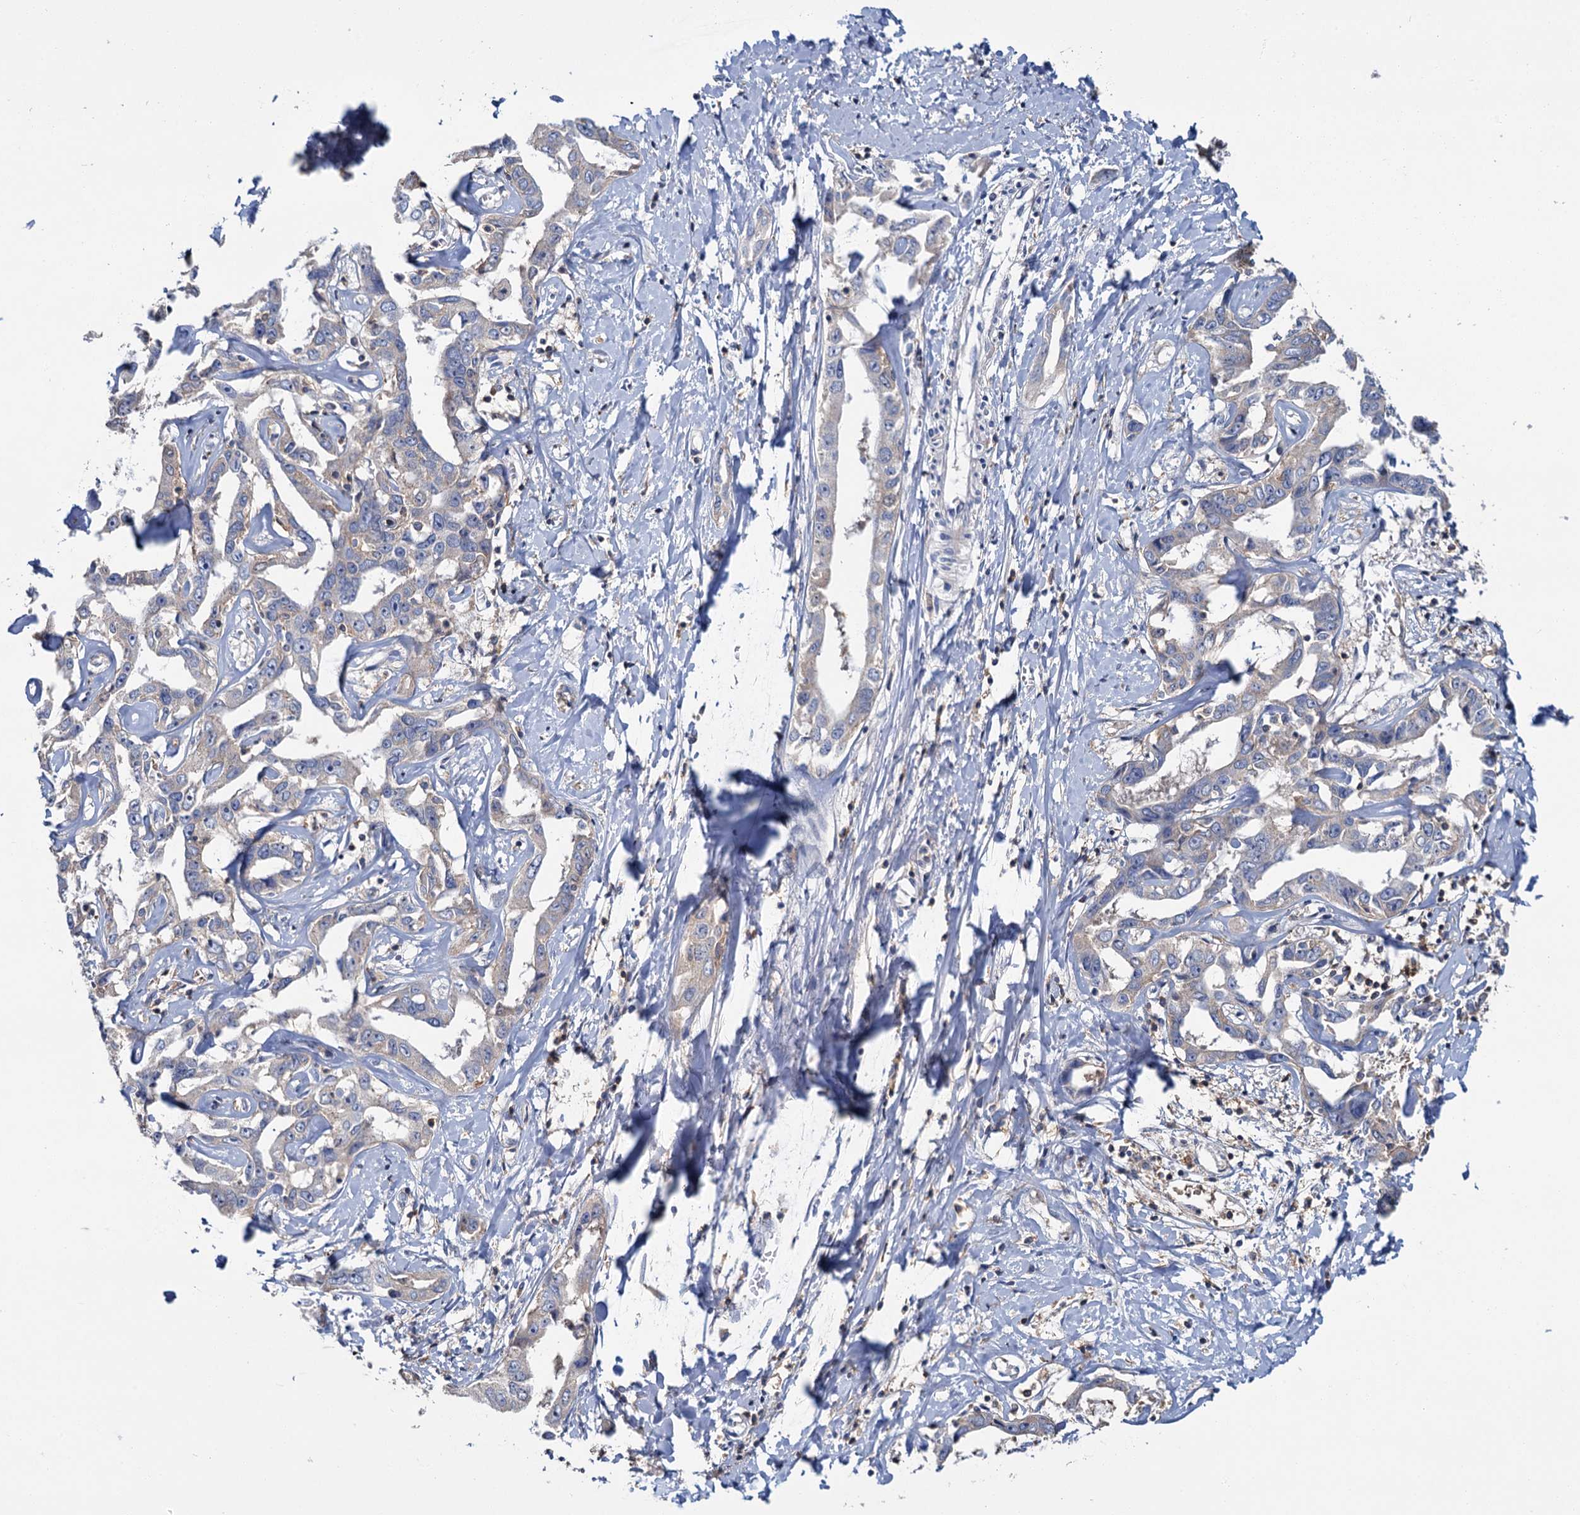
{"staining": {"intensity": "weak", "quantity": ">75%", "location": "cytoplasmic/membranous"}, "tissue": "liver cancer", "cell_type": "Tumor cells", "image_type": "cancer", "snomed": [{"axis": "morphology", "description": "Cholangiocarcinoma"}, {"axis": "topography", "description": "Liver"}], "caption": "This histopathology image demonstrates IHC staining of human cholangiocarcinoma (liver), with low weak cytoplasmic/membranous positivity in about >75% of tumor cells.", "gene": "FGFR2", "patient": {"sex": "male", "age": 59}}